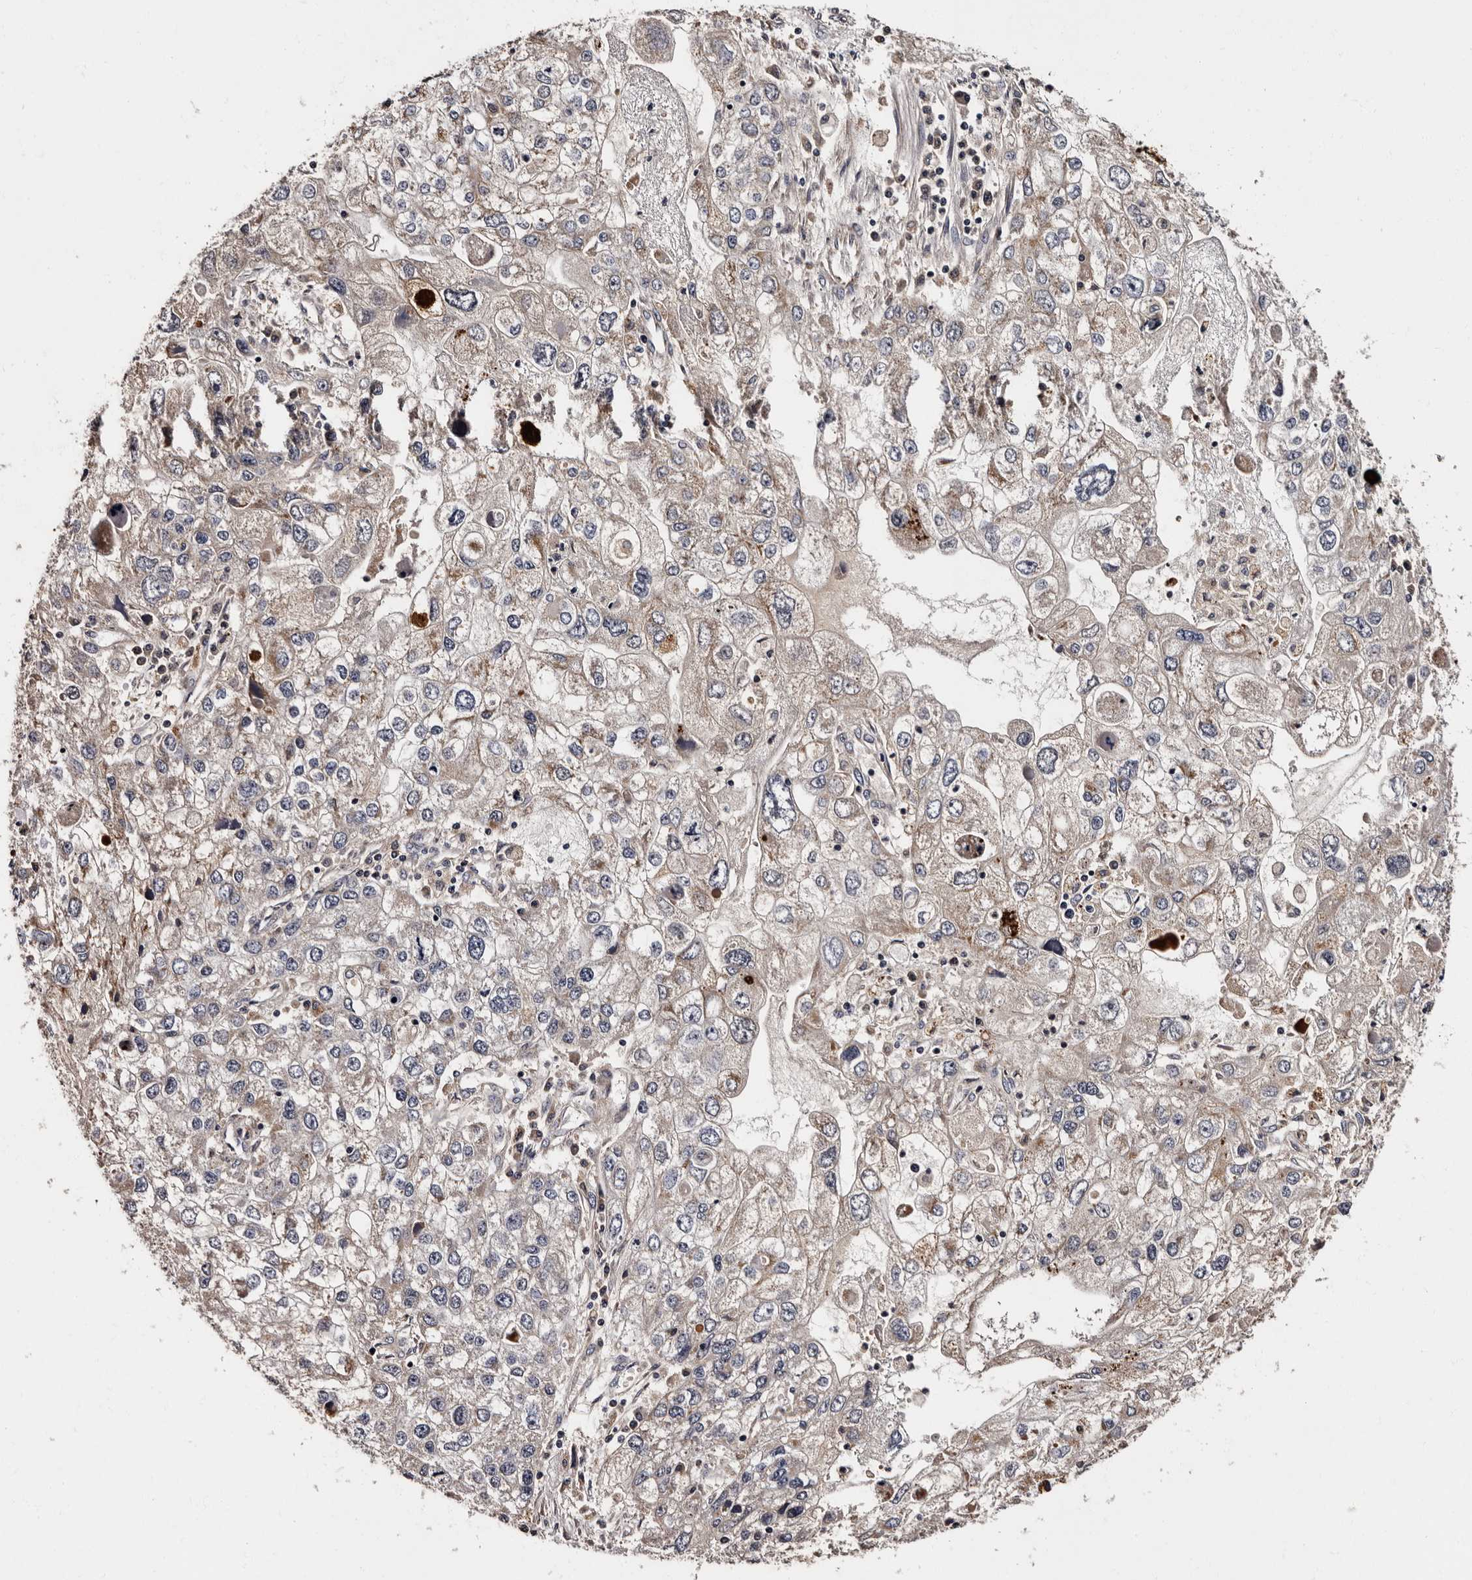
{"staining": {"intensity": "weak", "quantity": "<25%", "location": "cytoplasmic/membranous"}, "tissue": "endometrial cancer", "cell_type": "Tumor cells", "image_type": "cancer", "snomed": [{"axis": "morphology", "description": "Adenocarcinoma, NOS"}, {"axis": "topography", "description": "Endometrium"}], "caption": "Histopathology image shows no protein positivity in tumor cells of endometrial cancer (adenocarcinoma) tissue.", "gene": "ADCK5", "patient": {"sex": "female", "age": 49}}